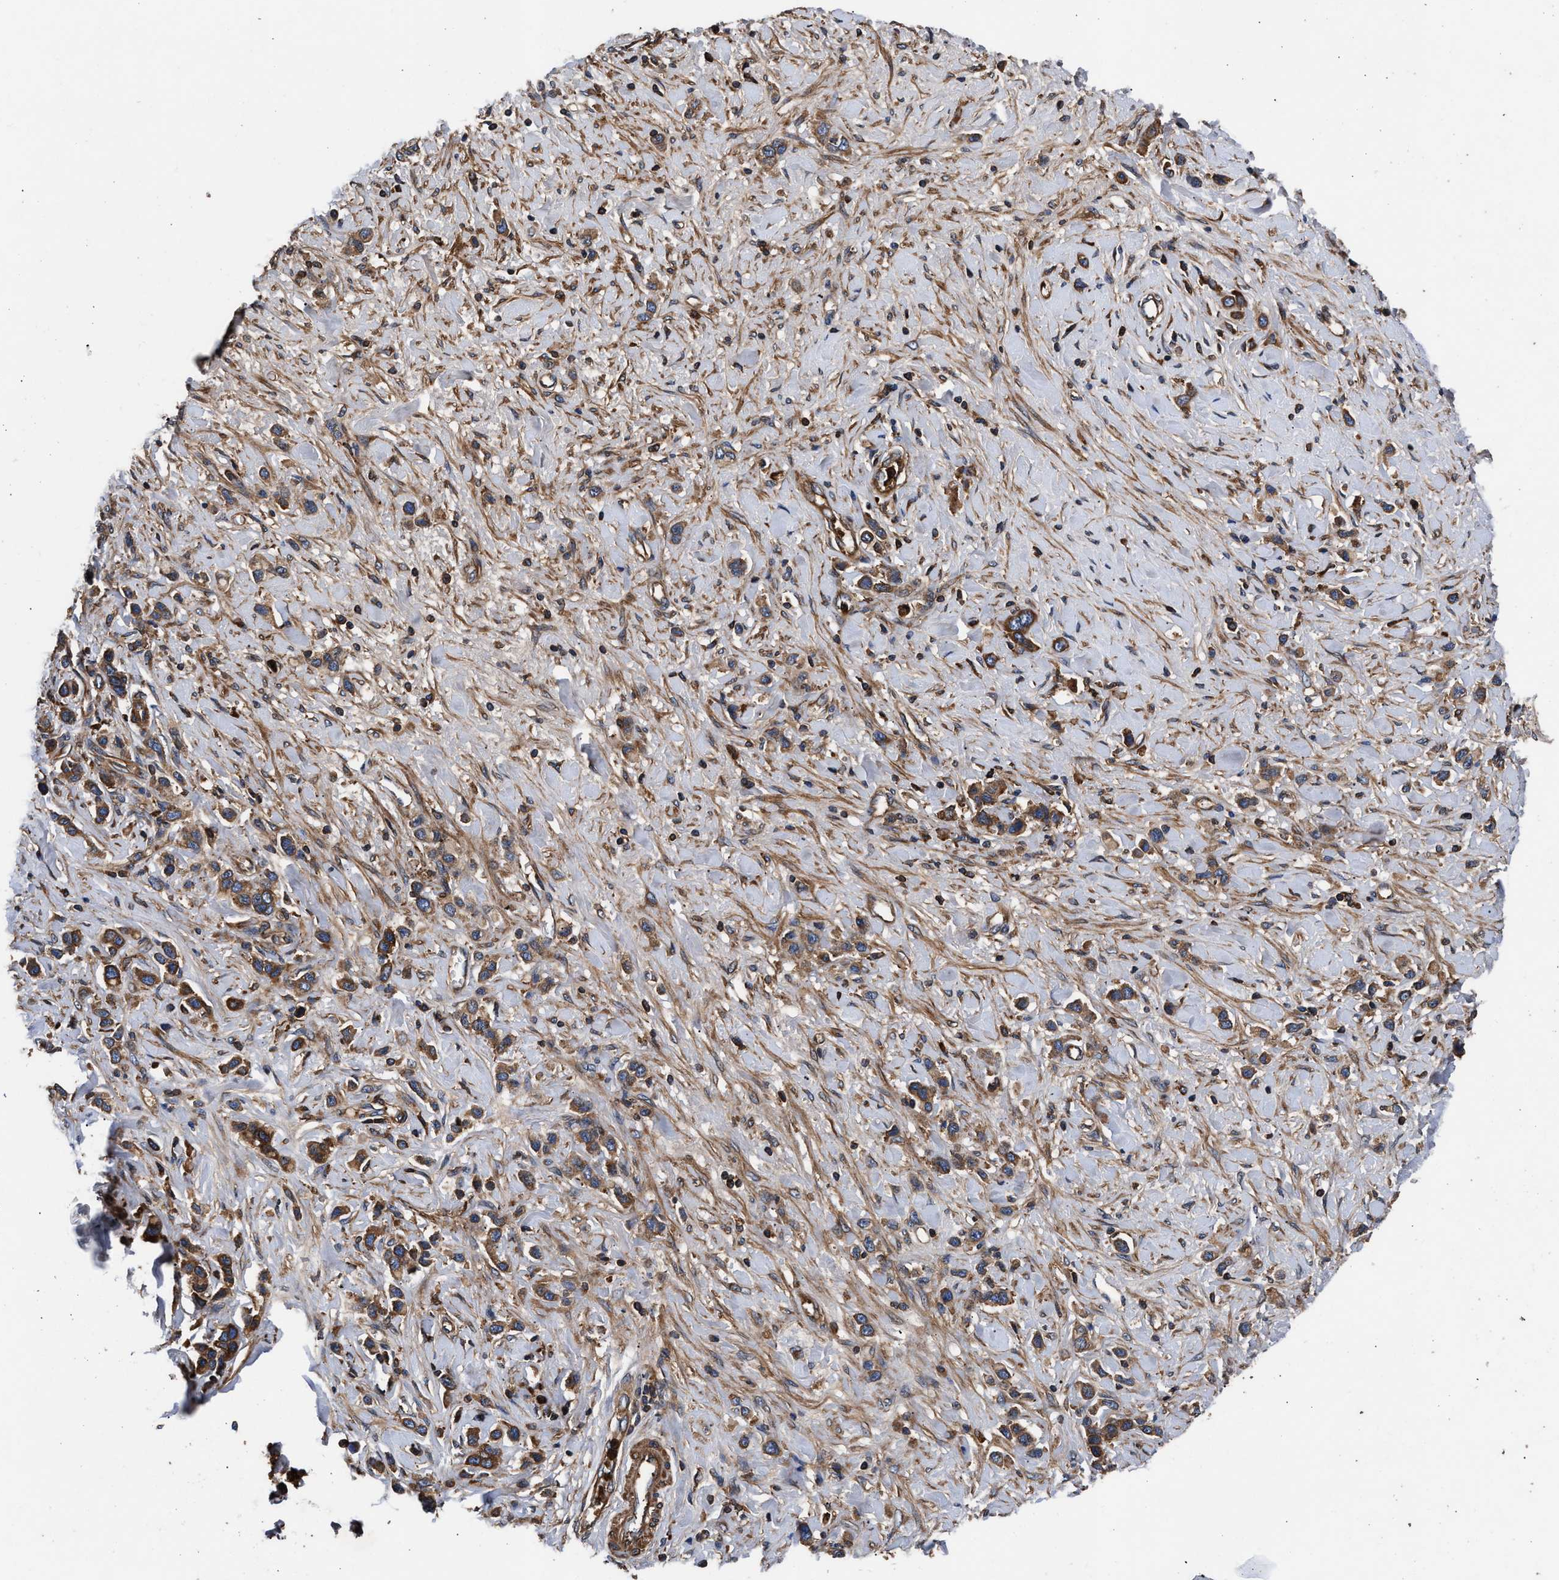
{"staining": {"intensity": "moderate", "quantity": ">75%", "location": "cytoplasmic/membranous"}, "tissue": "stomach cancer", "cell_type": "Tumor cells", "image_type": "cancer", "snomed": [{"axis": "morphology", "description": "Adenocarcinoma, NOS"}, {"axis": "topography", "description": "Stomach"}], "caption": "Immunohistochemical staining of human stomach adenocarcinoma displays moderate cytoplasmic/membranous protein positivity in about >75% of tumor cells. The staining was performed using DAB to visualize the protein expression in brown, while the nuclei were stained in blue with hematoxylin (Magnification: 20x).", "gene": "KYAT1", "patient": {"sex": "female", "age": 65}}